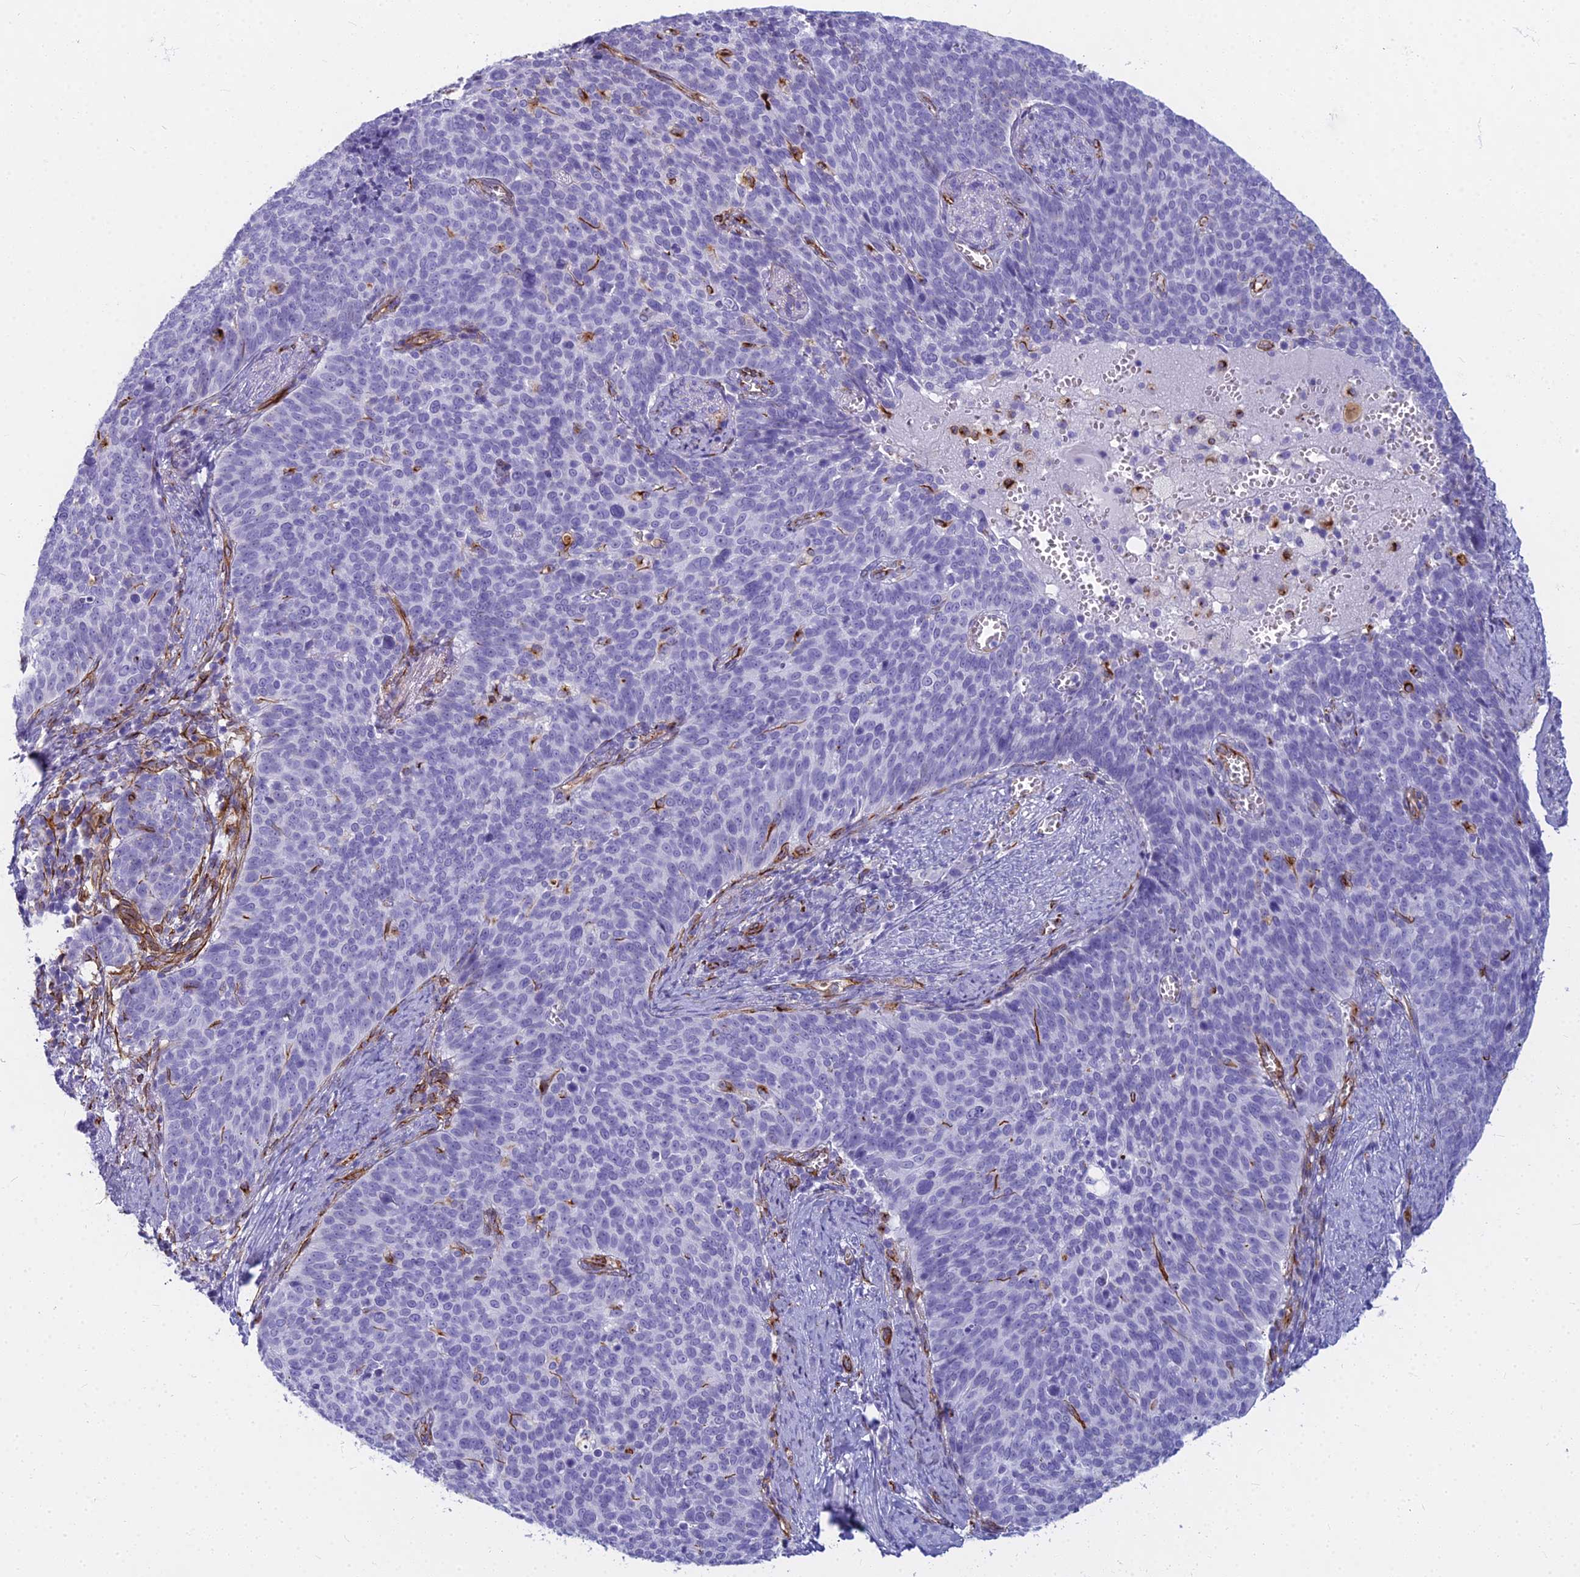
{"staining": {"intensity": "negative", "quantity": "none", "location": "none"}, "tissue": "cervical cancer", "cell_type": "Tumor cells", "image_type": "cancer", "snomed": [{"axis": "morphology", "description": "Normal tissue, NOS"}, {"axis": "morphology", "description": "Squamous cell carcinoma, NOS"}, {"axis": "topography", "description": "Cervix"}], "caption": "This is an immunohistochemistry image of cervical squamous cell carcinoma. There is no staining in tumor cells.", "gene": "EVI2A", "patient": {"sex": "female", "age": 39}}